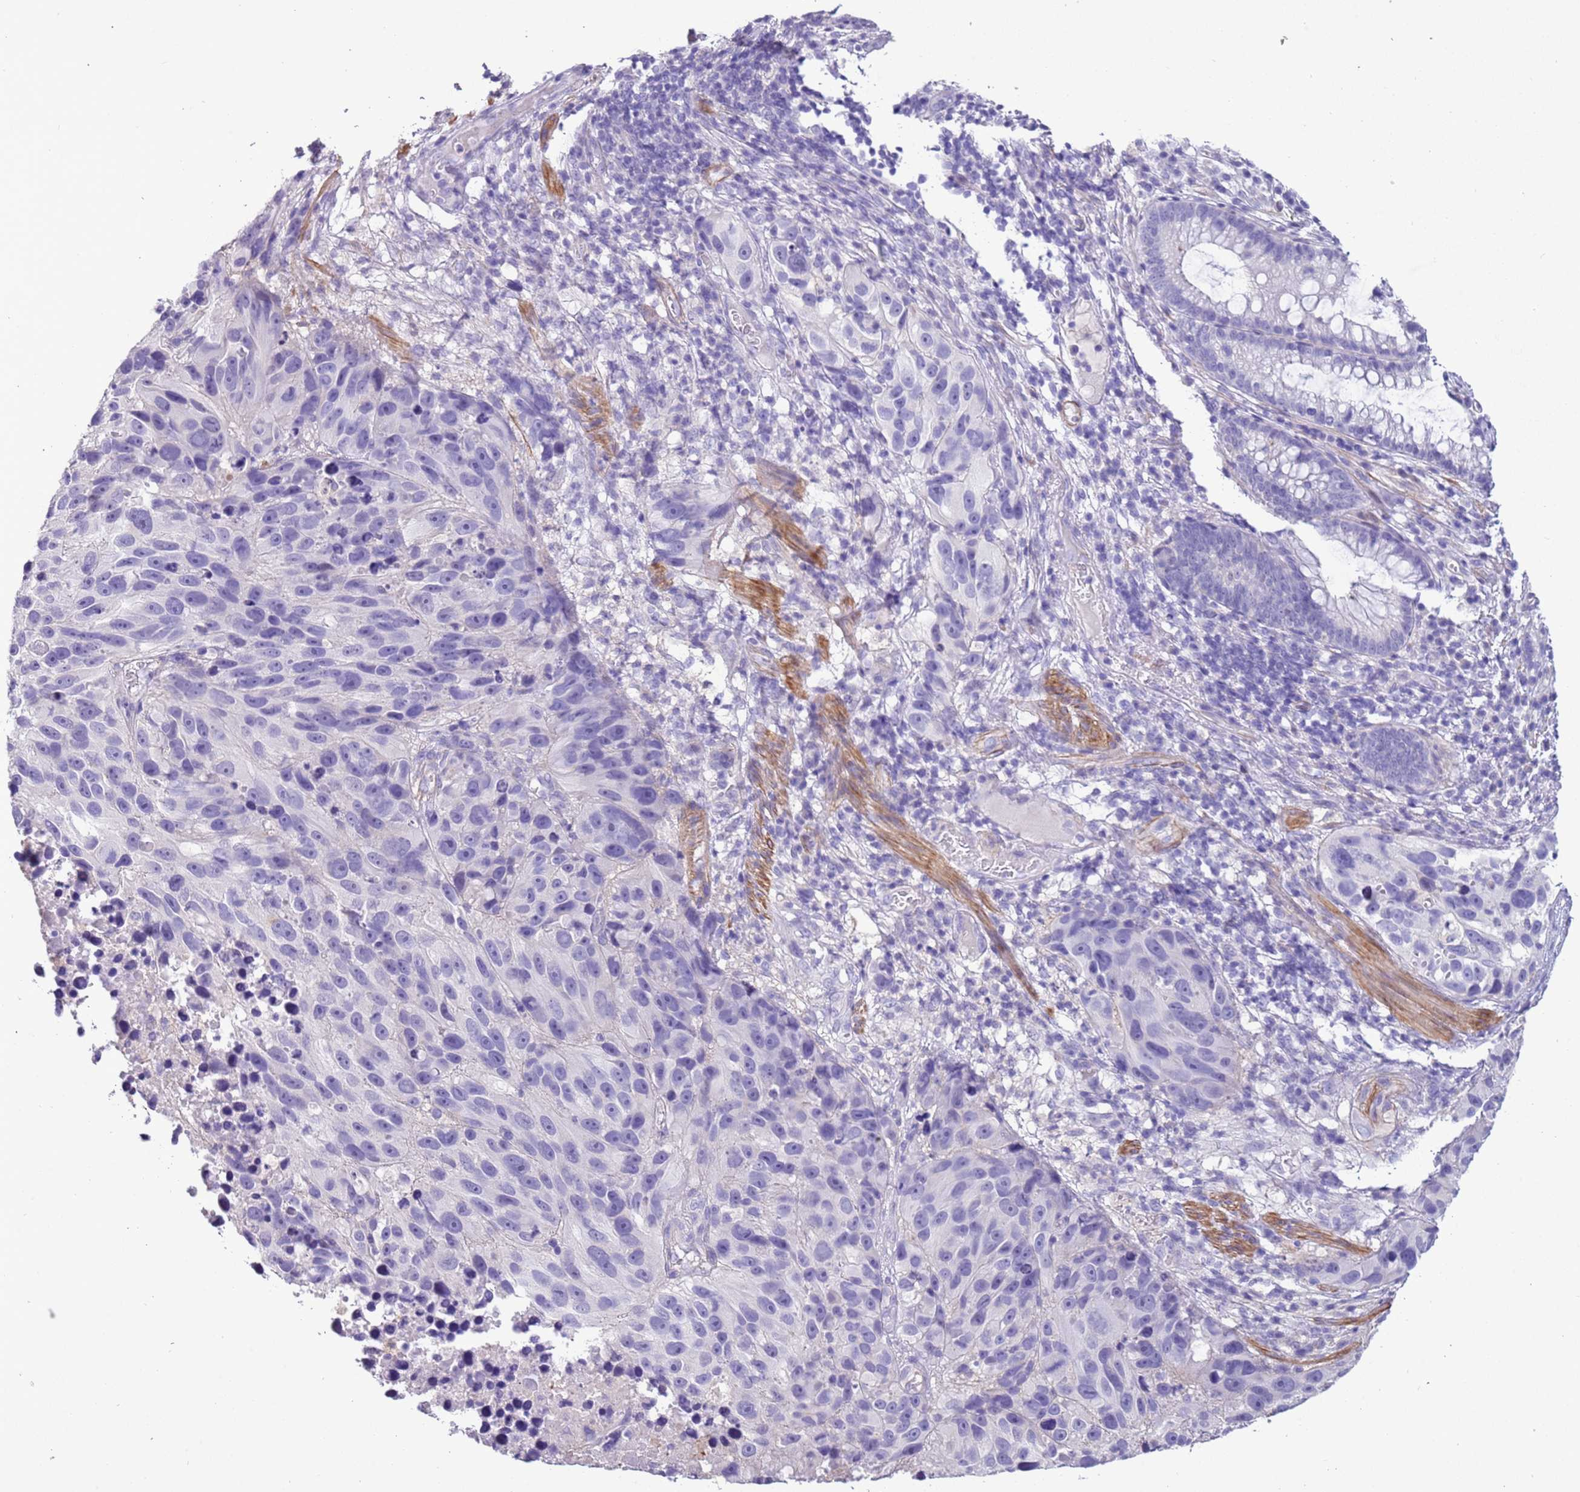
{"staining": {"intensity": "negative", "quantity": "none", "location": "none"}, "tissue": "melanoma", "cell_type": "Tumor cells", "image_type": "cancer", "snomed": [{"axis": "morphology", "description": "Malignant melanoma, NOS"}, {"axis": "topography", "description": "Skin"}], "caption": "Immunohistochemical staining of melanoma reveals no significant staining in tumor cells. (DAB (3,3'-diaminobenzidine) immunohistochemistry (IHC), high magnification).", "gene": "PCGF2", "patient": {"sex": "male", "age": 84}}